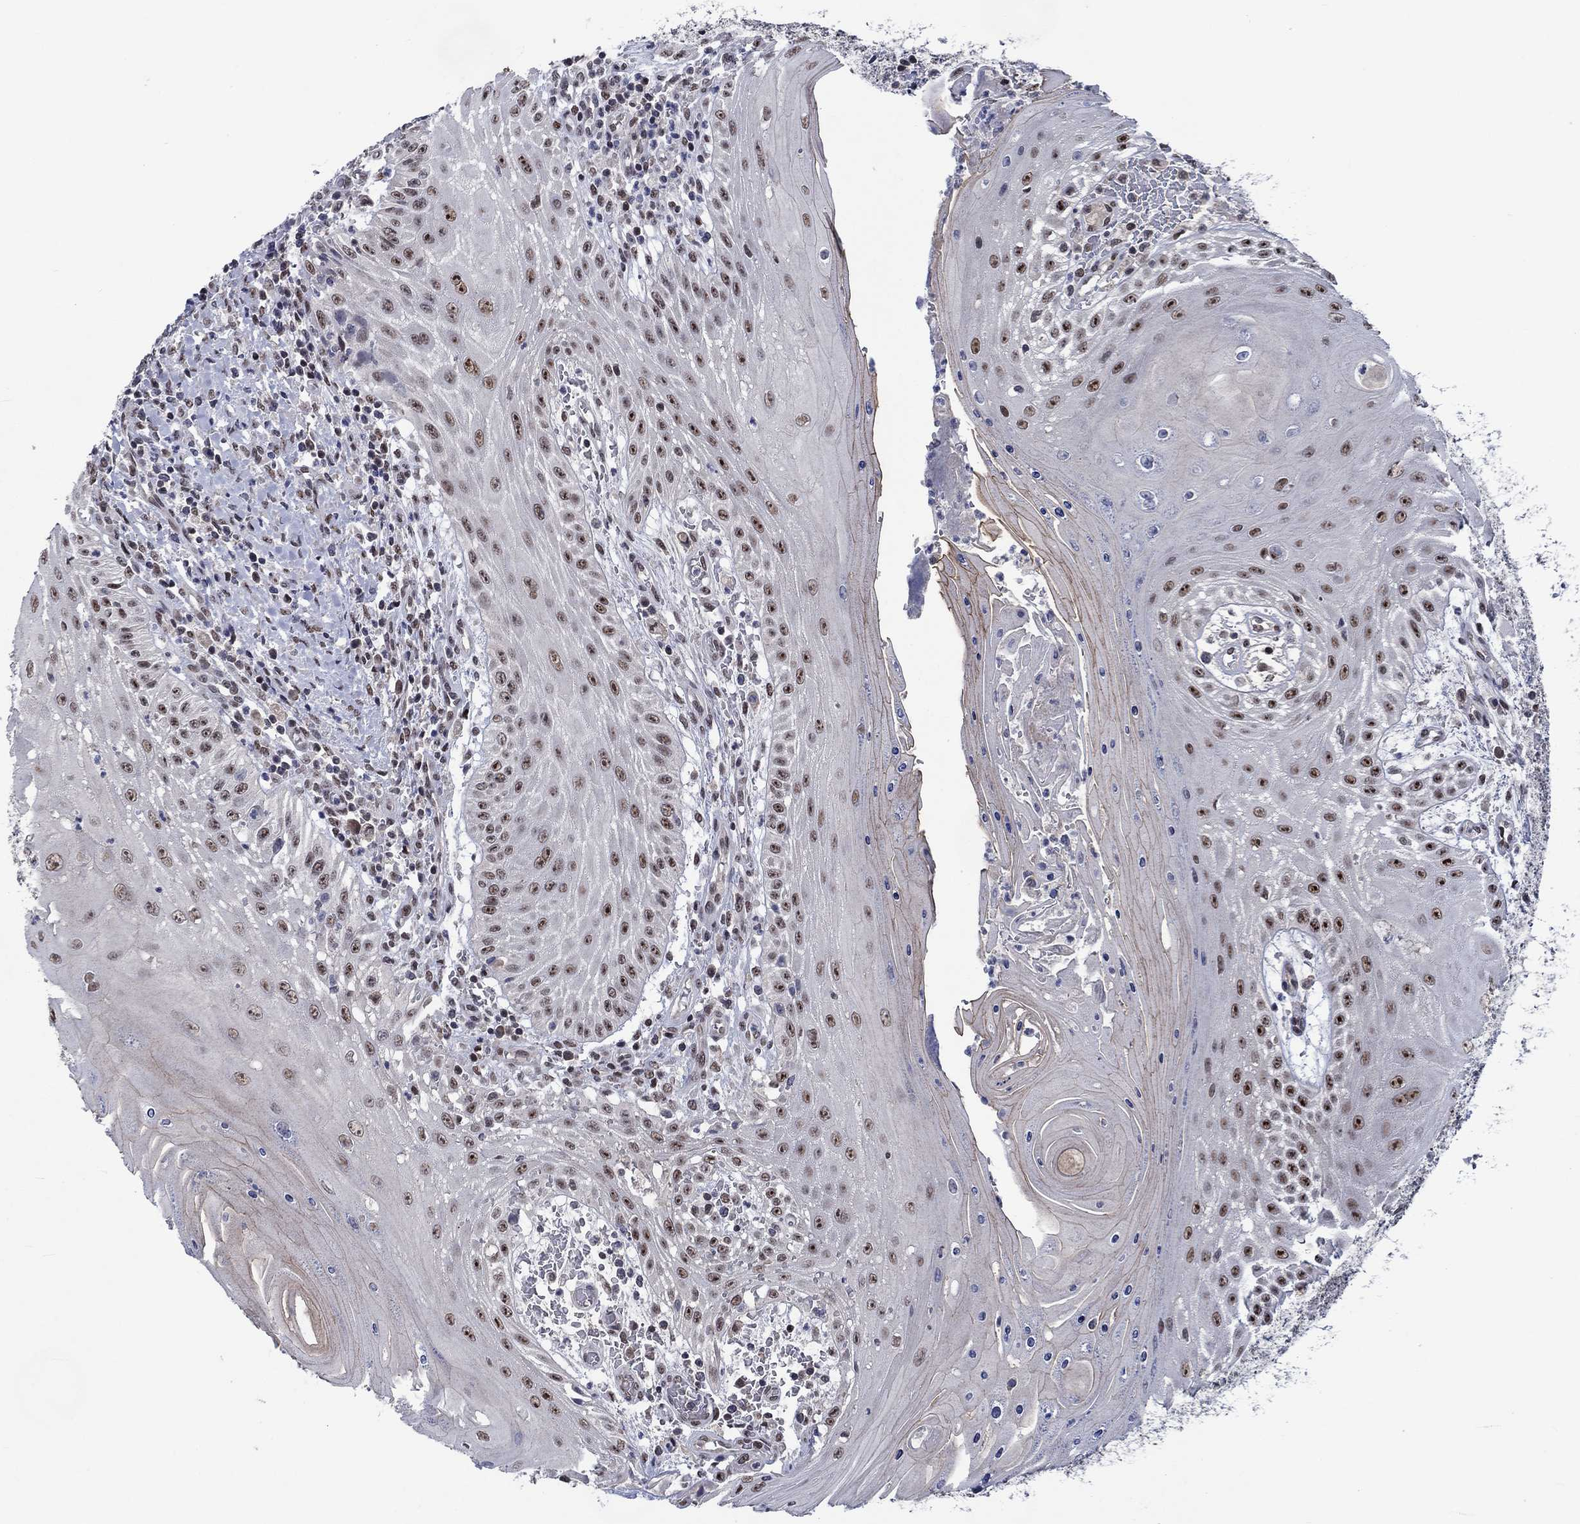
{"staining": {"intensity": "strong", "quantity": "25%-75%", "location": "nuclear"}, "tissue": "head and neck cancer", "cell_type": "Tumor cells", "image_type": "cancer", "snomed": [{"axis": "morphology", "description": "Squamous cell carcinoma, NOS"}, {"axis": "topography", "description": "Oral tissue"}, {"axis": "topography", "description": "Head-Neck"}], "caption": "Protein expression analysis of head and neck cancer reveals strong nuclear positivity in approximately 25%-75% of tumor cells.", "gene": "HTN1", "patient": {"sex": "male", "age": 58}}